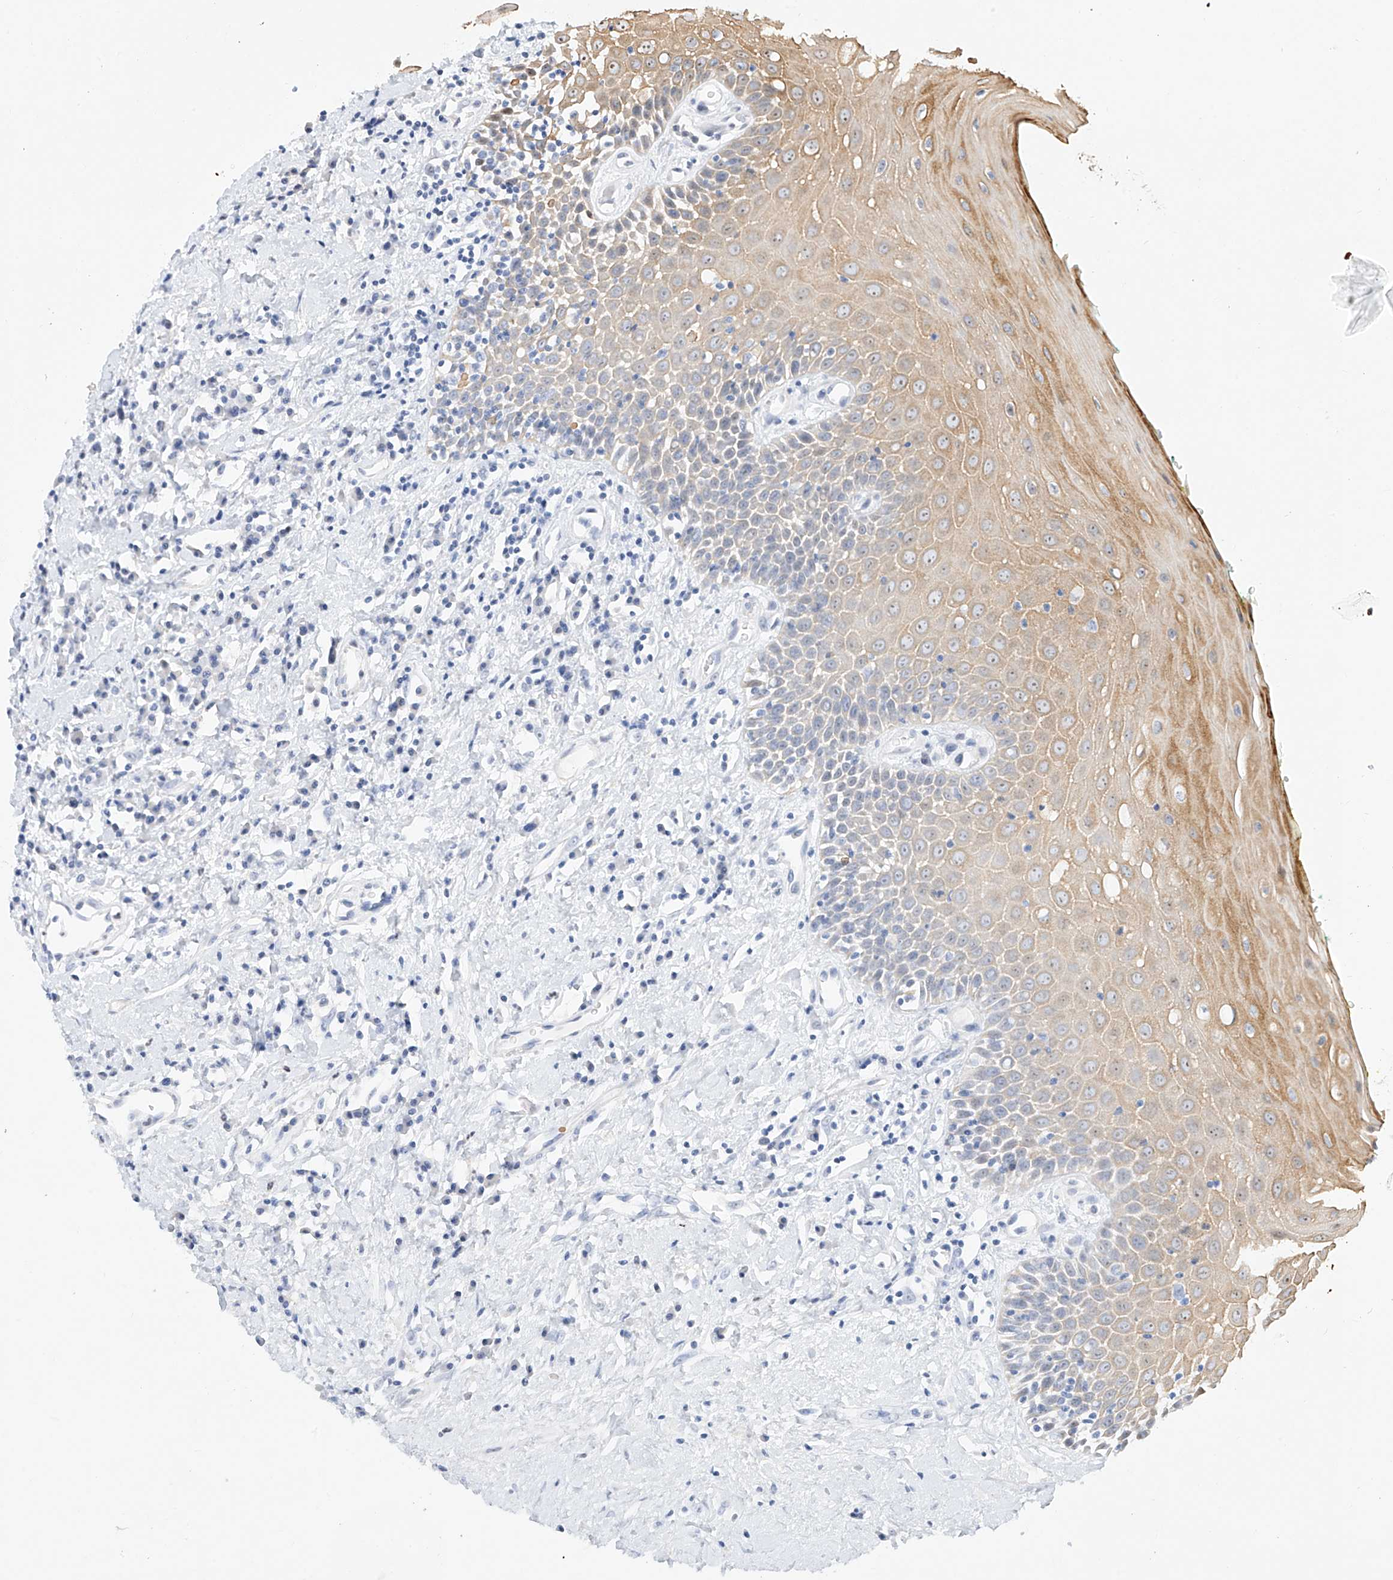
{"staining": {"intensity": "moderate", "quantity": "<25%", "location": "cytoplasmic/membranous,nuclear"}, "tissue": "oral mucosa", "cell_type": "Squamous epithelial cells", "image_type": "normal", "snomed": [{"axis": "morphology", "description": "Normal tissue, NOS"}, {"axis": "morphology", "description": "Squamous cell carcinoma, NOS"}, {"axis": "topography", "description": "Oral tissue"}, {"axis": "topography", "description": "Head-Neck"}], "caption": "Immunohistochemical staining of benign human oral mucosa reveals low levels of moderate cytoplasmic/membranous,nuclear positivity in approximately <25% of squamous epithelial cells.", "gene": "SNU13", "patient": {"sex": "female", "age": 70}}